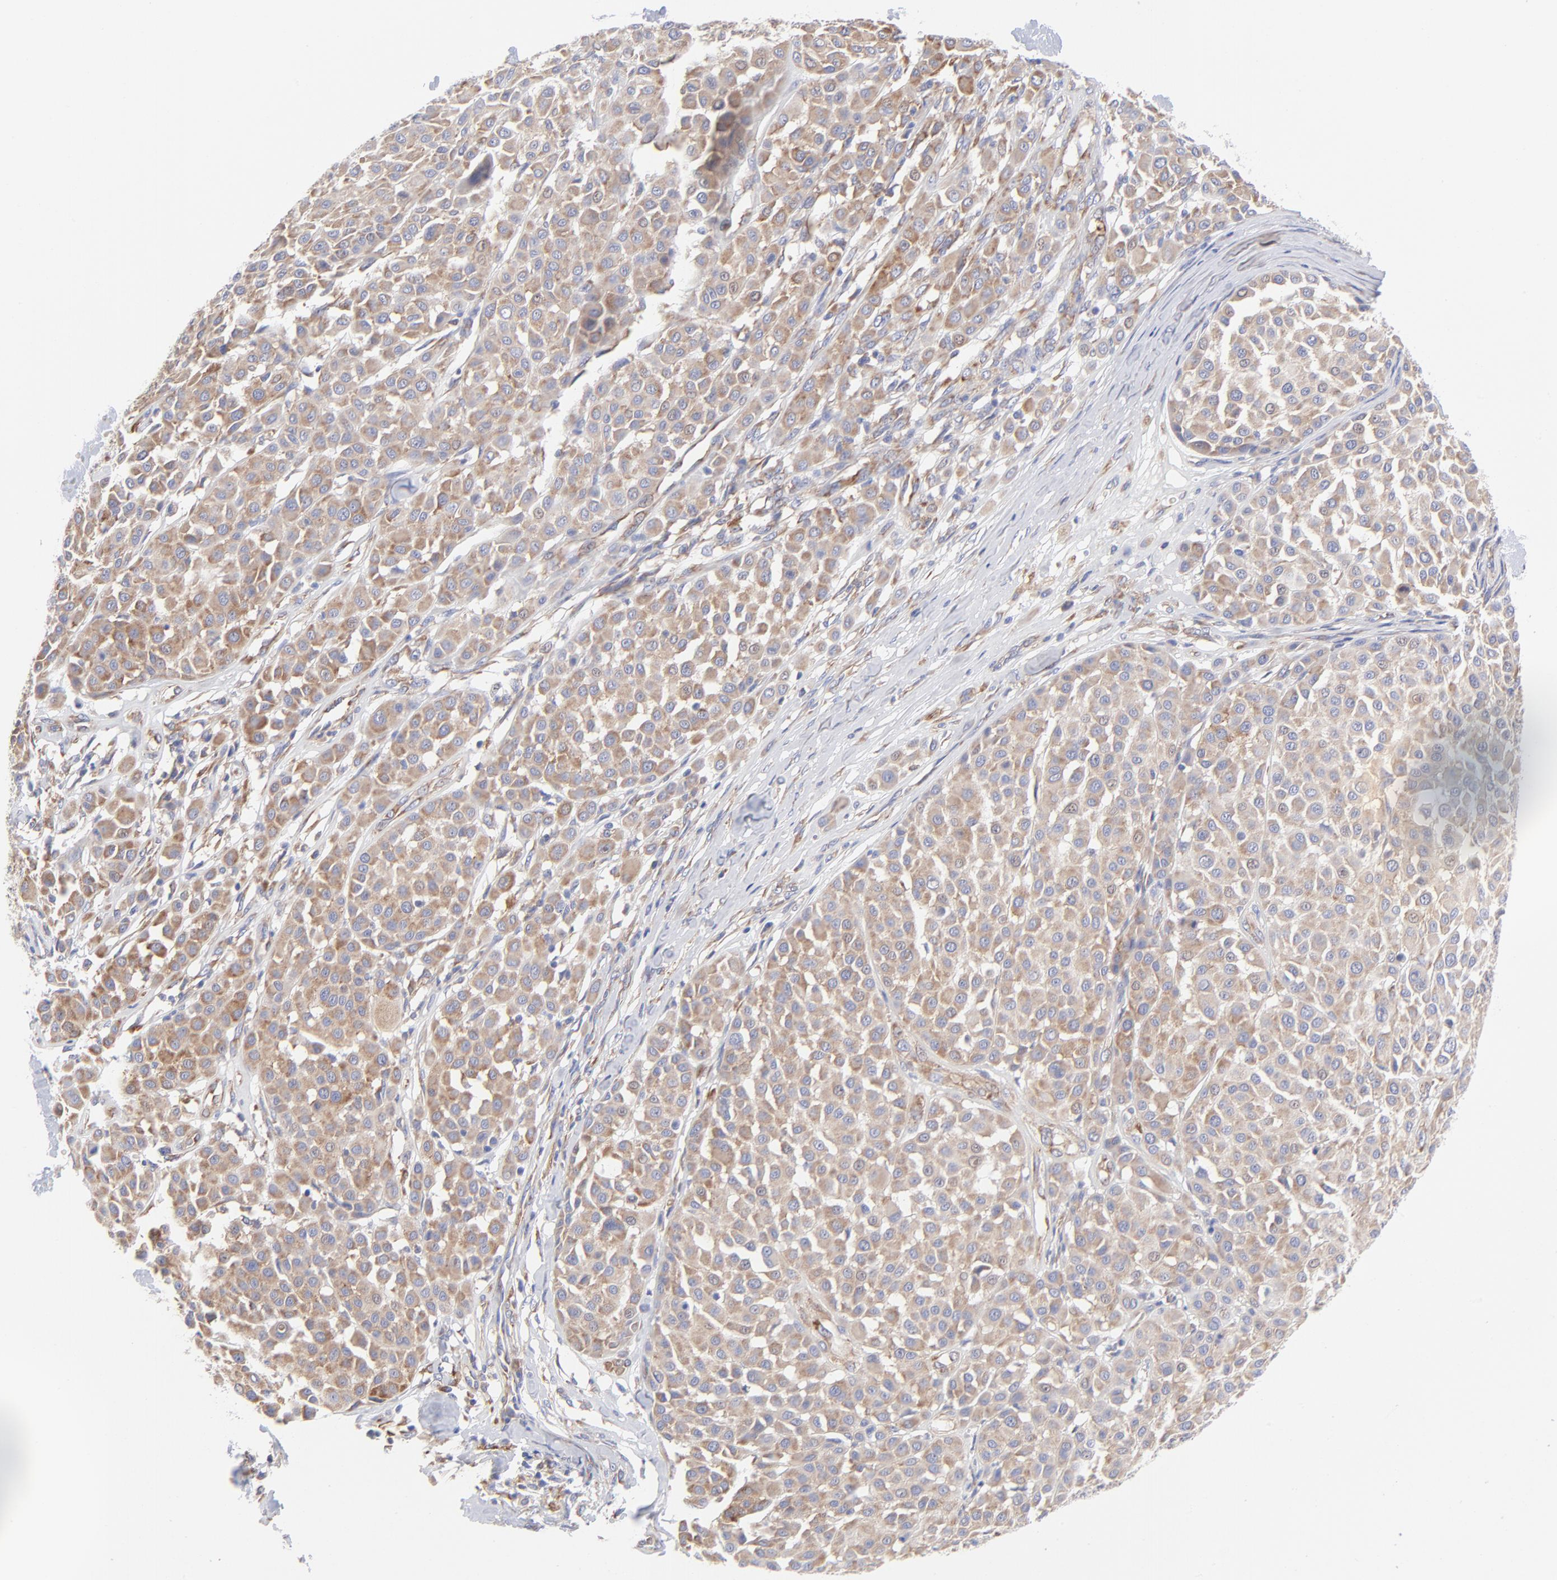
{"staining": {"intensity": "moderate", "quantity": ">75%", "location": "cytoplasmic/membranous"}, "tissue": "melanoma", "cell_type": "Tumor cells", "image_type": "cancer", "snomed": [{"axis": "morphology", "description": "Malignant melanoma, Metastatic site"}, {"axis": "topography", "description": "Soft tissue"}], "caption": "Malignant melanoma (metastatic site) stained with IHC shows moderate cytoplasmic/membranous positivity in approximately >75% of tumor cells.", "gene": "EIF2AK2", "patient": {"sex": "male", "age": 41}}